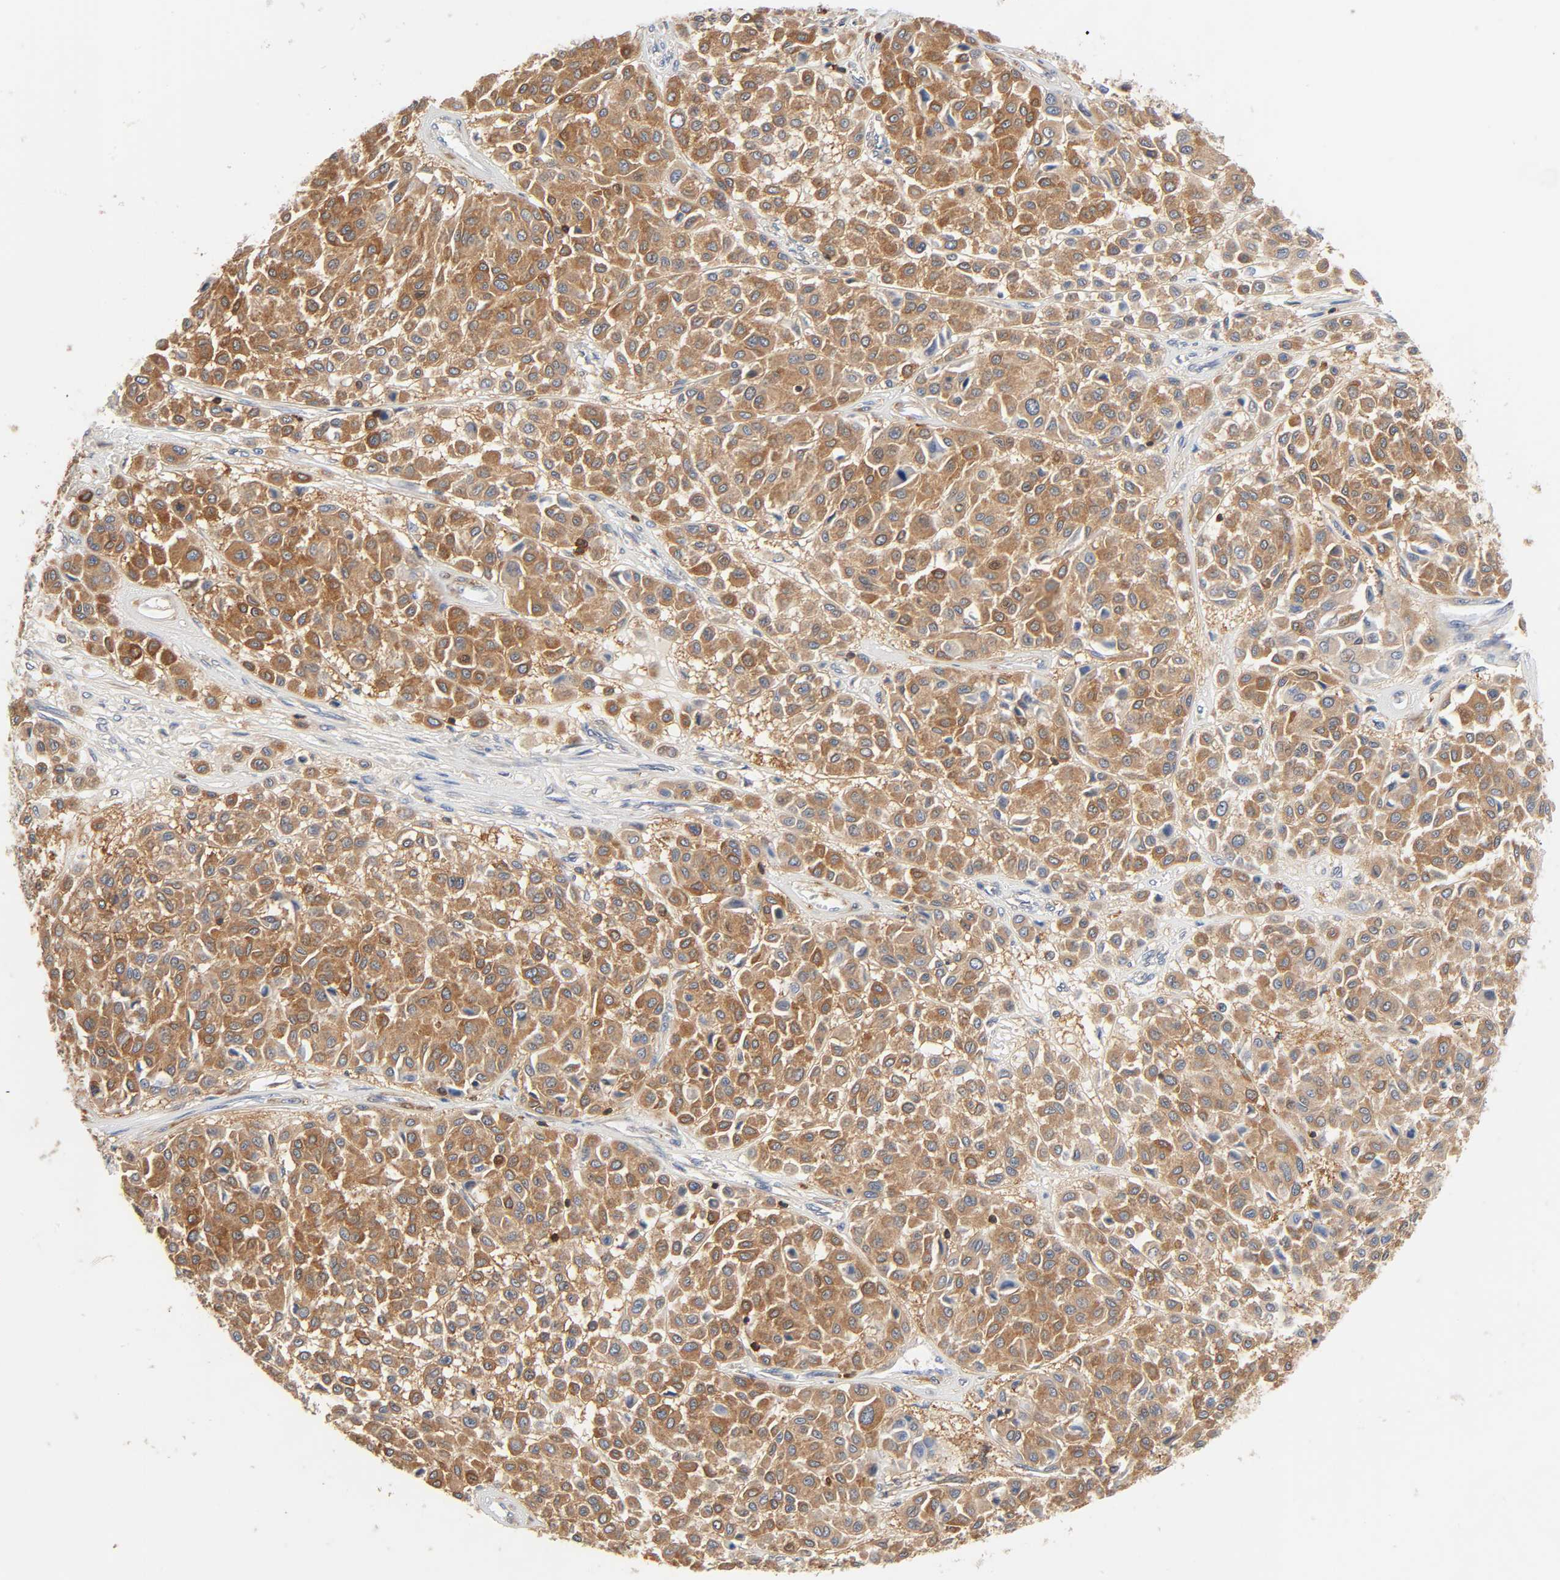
{"staining": {"intensity": "moderate", "quantity": ">75%", "location": "cytoplasmic/membranous"}, "tissue": "melanoma", "cell_type": "Tumor cells", "image_type": "cancer", "snomed": [{"axis": "morphology", "description": "Malignant melanoma, Metastatic site"}, {"axis": "topography", "description": "Soft tissue"}], "caption": "About >75% of tumor cells in human malignant melanoma (metastatic site) demonstrate moderate cytoplasmic/membranous protein expression as visualized by brown immunohistochemical staining.", "gene": "BIN1", "patient": {"sex": "male", "age": 41}}